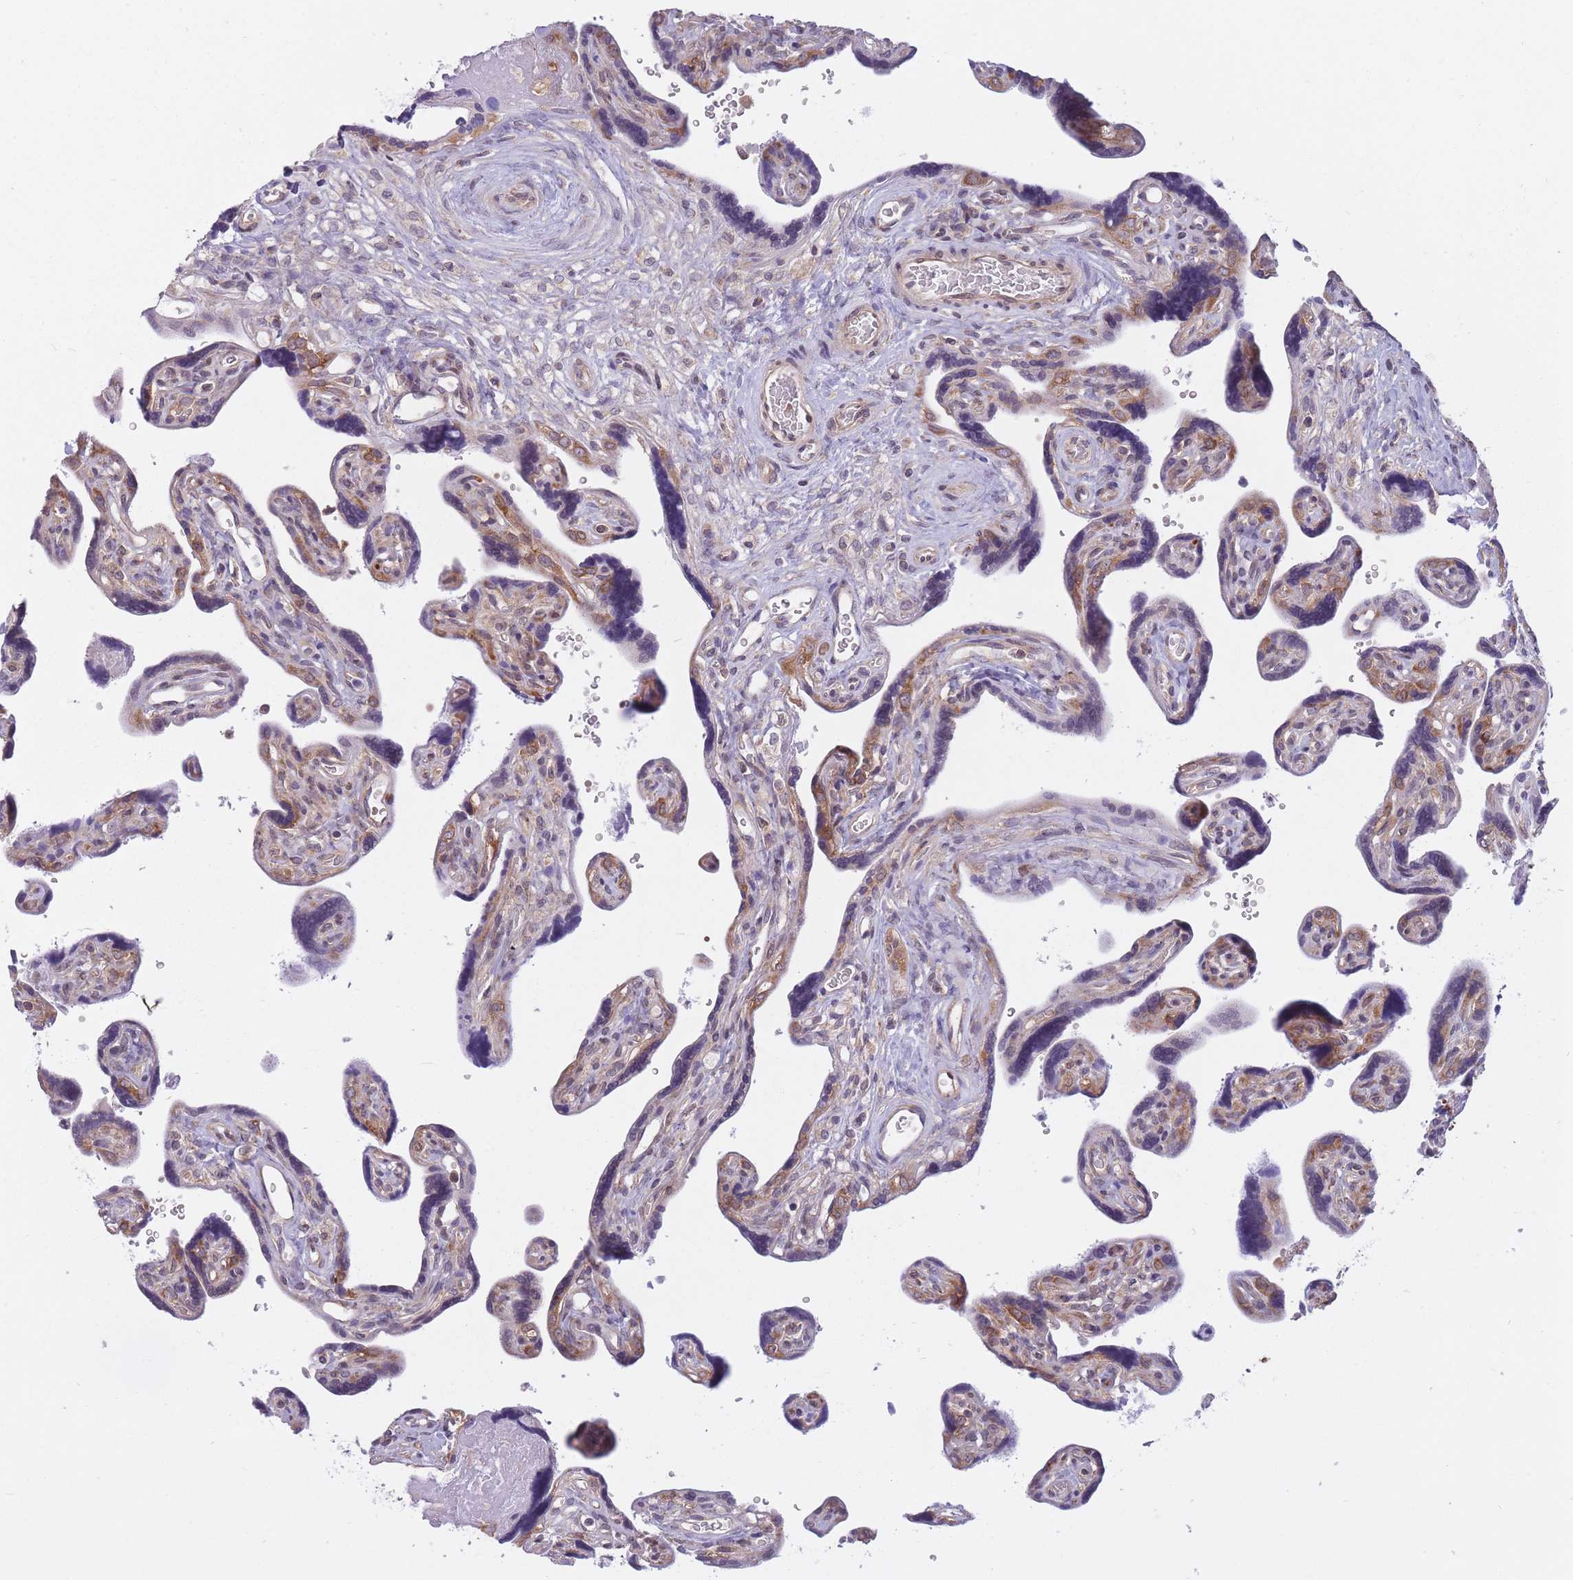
{"staining": {"intensity": "moderate", "quantity": ">75%", "location": "cytoplasmic/membranous"}, "tissue": "placenta", "cell_type": "Decidual cells", "image_type": "normal", "snomed": [{"axis": "morphology", "description": "Normal tissue, NOS"}, {"axis": "topography", "description": "Placenta"}], "caption": "Immunohistochemistry (IHC) (DAB (3,3'-diaminobenzidine)) staining of unremarkable human placenta exhibits moderate cytoplasmic/membranous protein staining in approximately >75% of decidual cells. (IHC, brightfield microscopy, high magnification).", "gene": "CCDC124", "patient": {"sex": "female", "age": 39}}